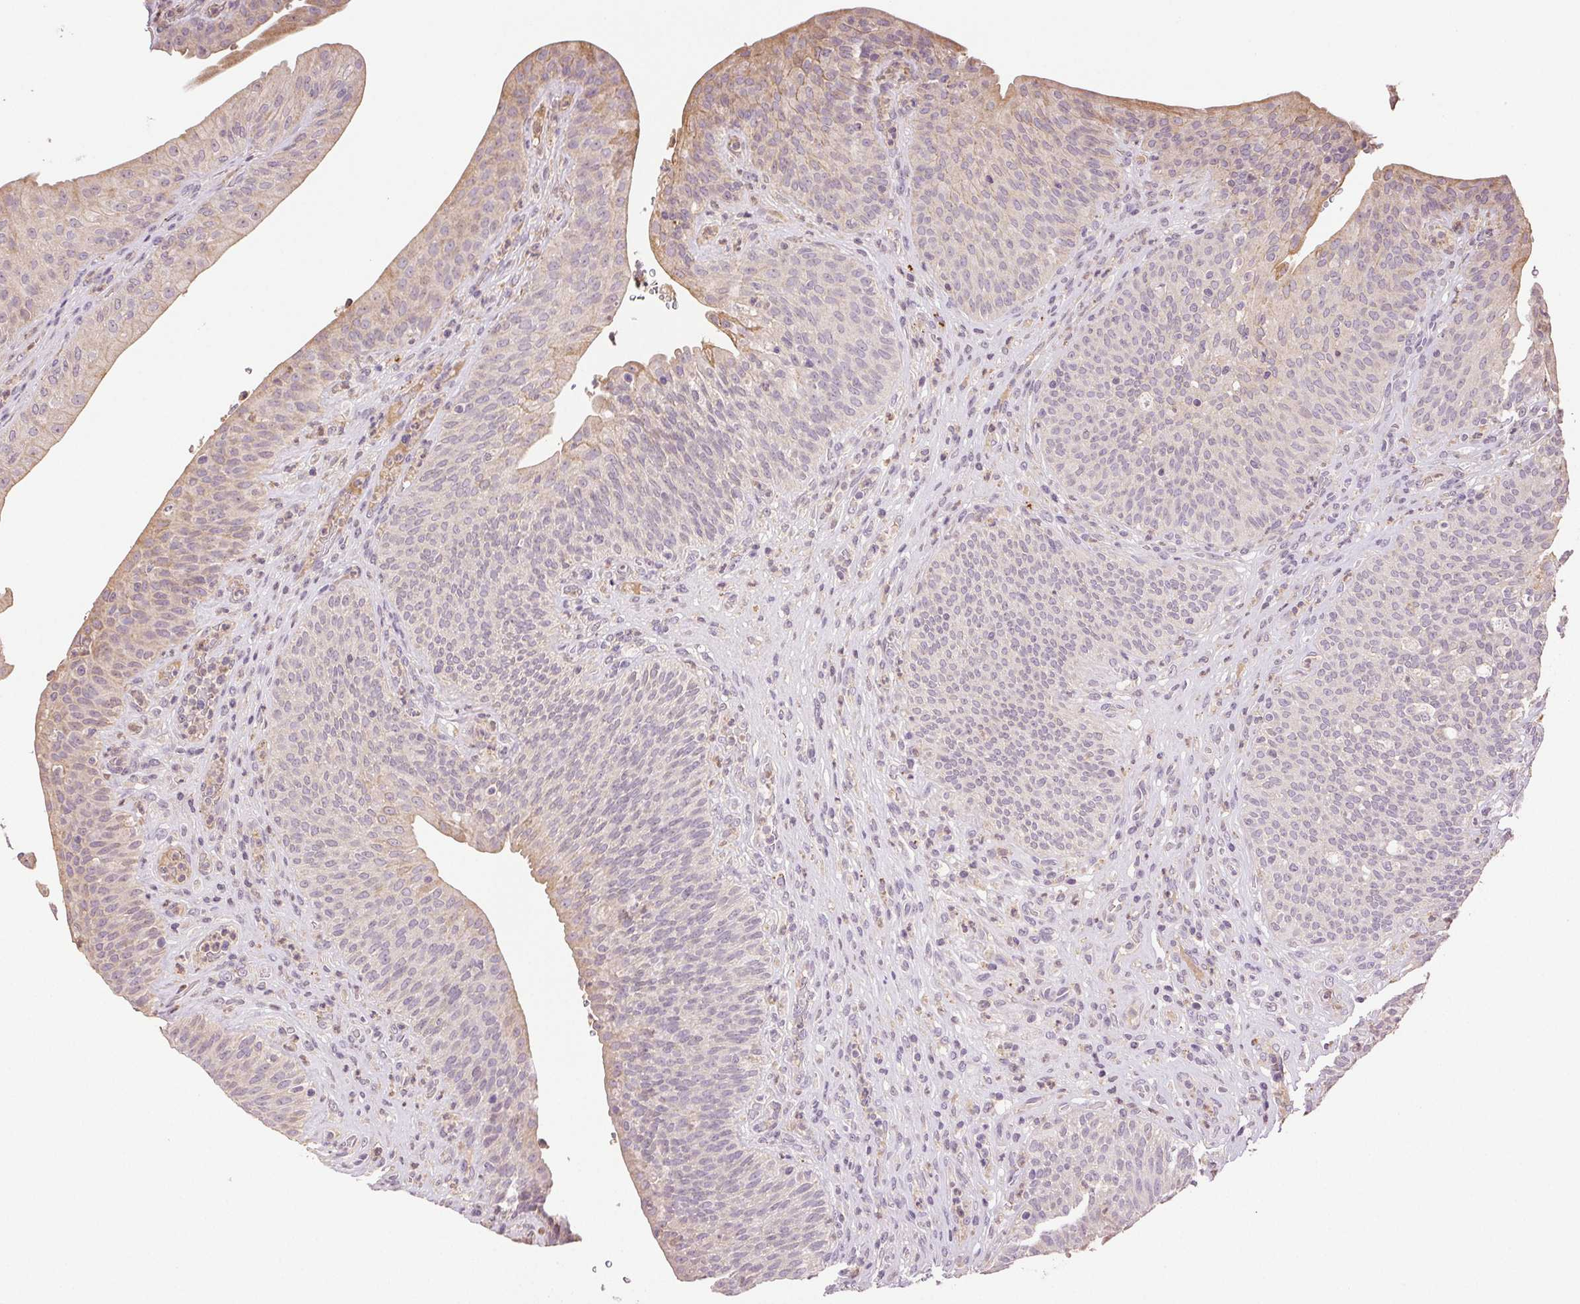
{"staining": {"intensity": "weak", "quantity": "<25%", "location": "cytoplasmic/membranous"}, "tissue": "urinary bladder", "cell_type": "Urothelial cells", "image_type": "normal", "snomed": [{"axis": "morphology", "description": "Normal tissue, NOS"}, {"axis": "topography", "description": "Urinary bladder"}, {"axis": "topography", "description": "Peripheral nerve tissue"}], "caption": "Photomicrograph shows no protein expression in urothelial cells of benign urinary bladder.", "gene": "TMEM253", "patient": {"sex": "male", "age": 66}}